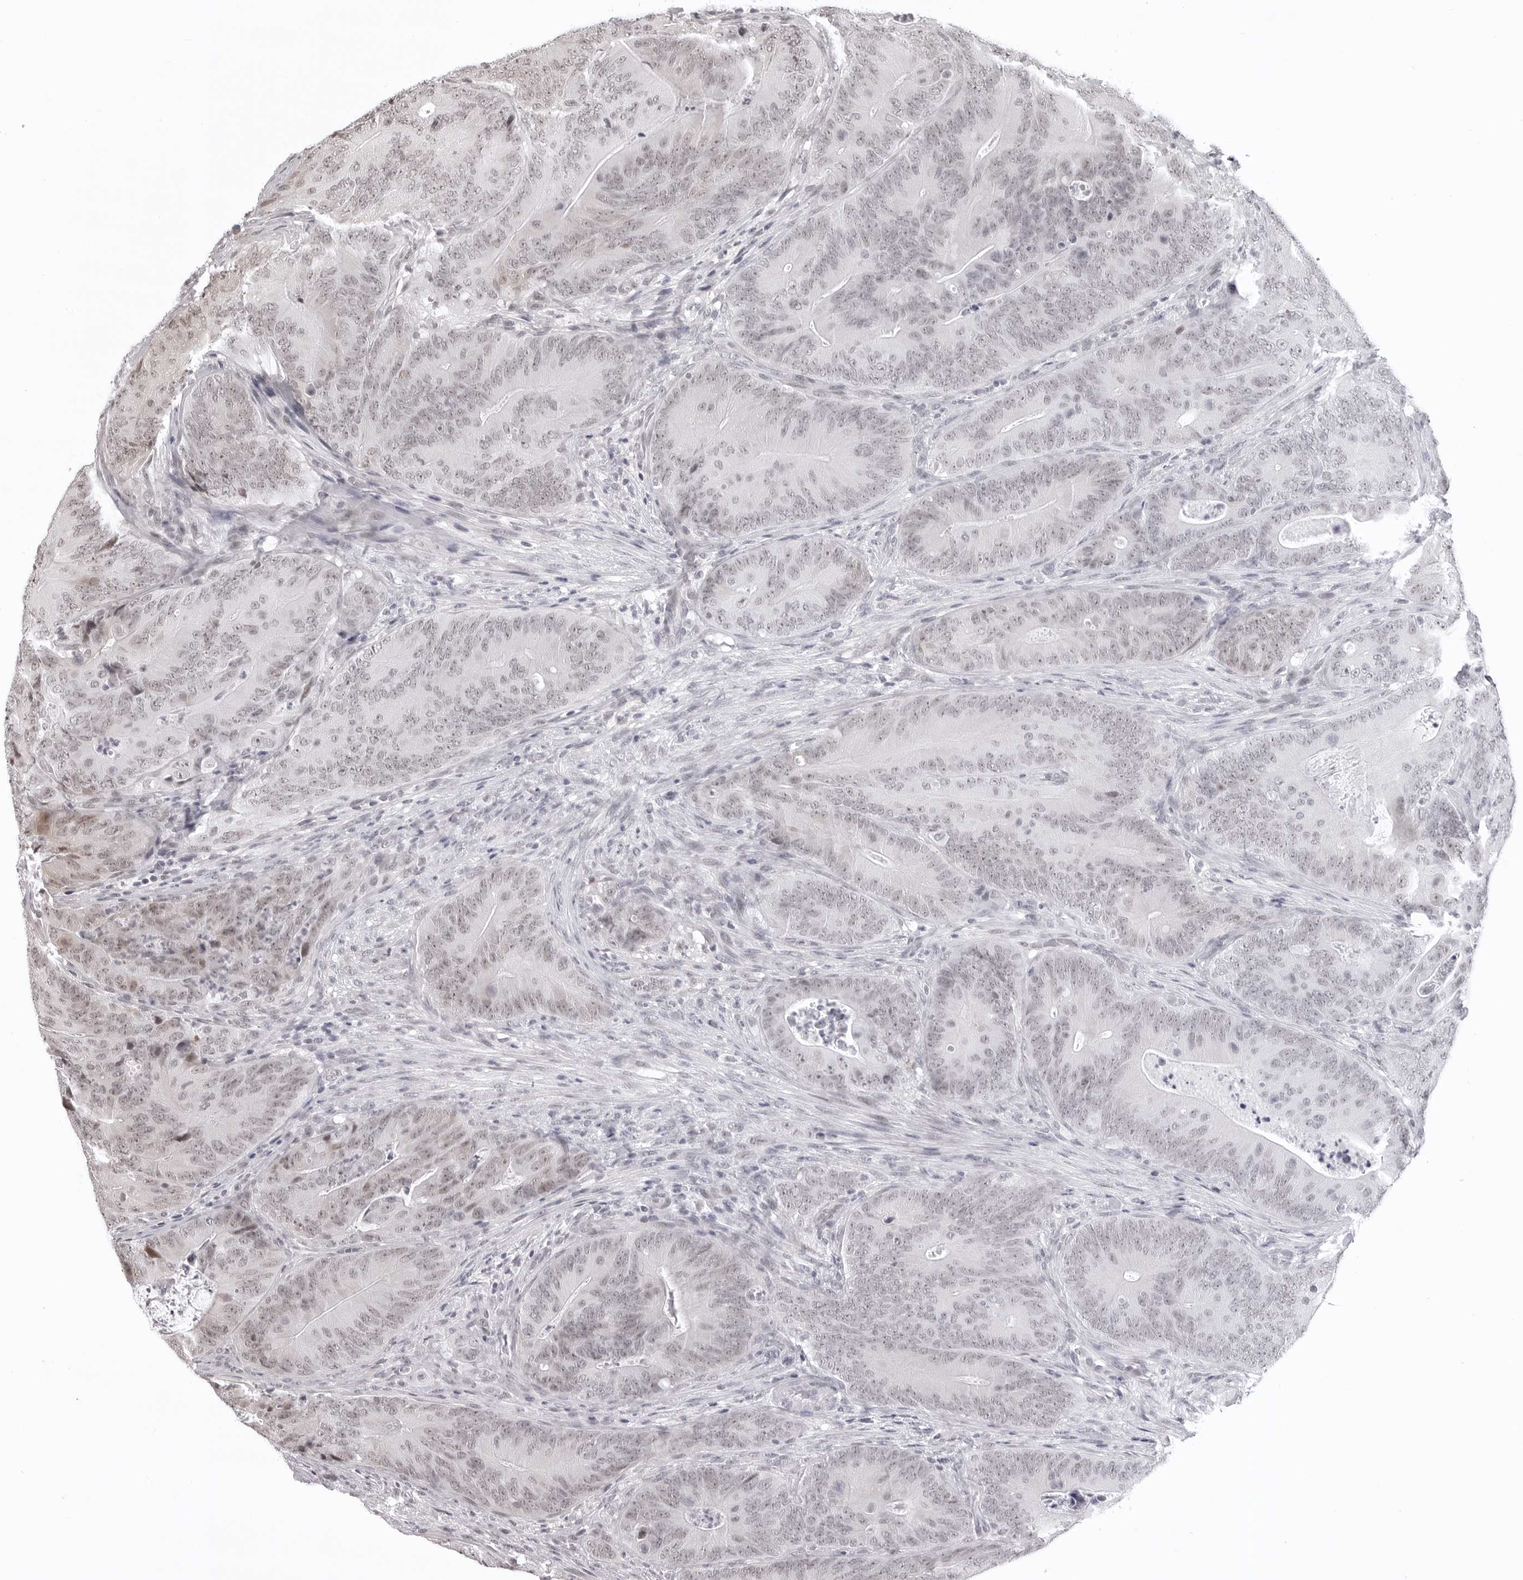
{"staining": {"intensity": "negative", "quantity": "none", "location": "none"}, "tissue": "colorectal cancer", "cell_type": "Tumor cells", "image_type": "cancer", "snomed": [{"axis": "morphology", "description": "Normal tissue, NOS"}, {"axis": "topography", "description": "Colon"}], "caption": "Tumor cells show no significant protein positivity in colorectal cancer. The staining is performed using DAB (3,3'-diaminobenzidine) brown chromogen with nuclei counter-stained in using hematoxylin.", "gene": "PHF3", "patient": {"sex": "female", "age": 82}}